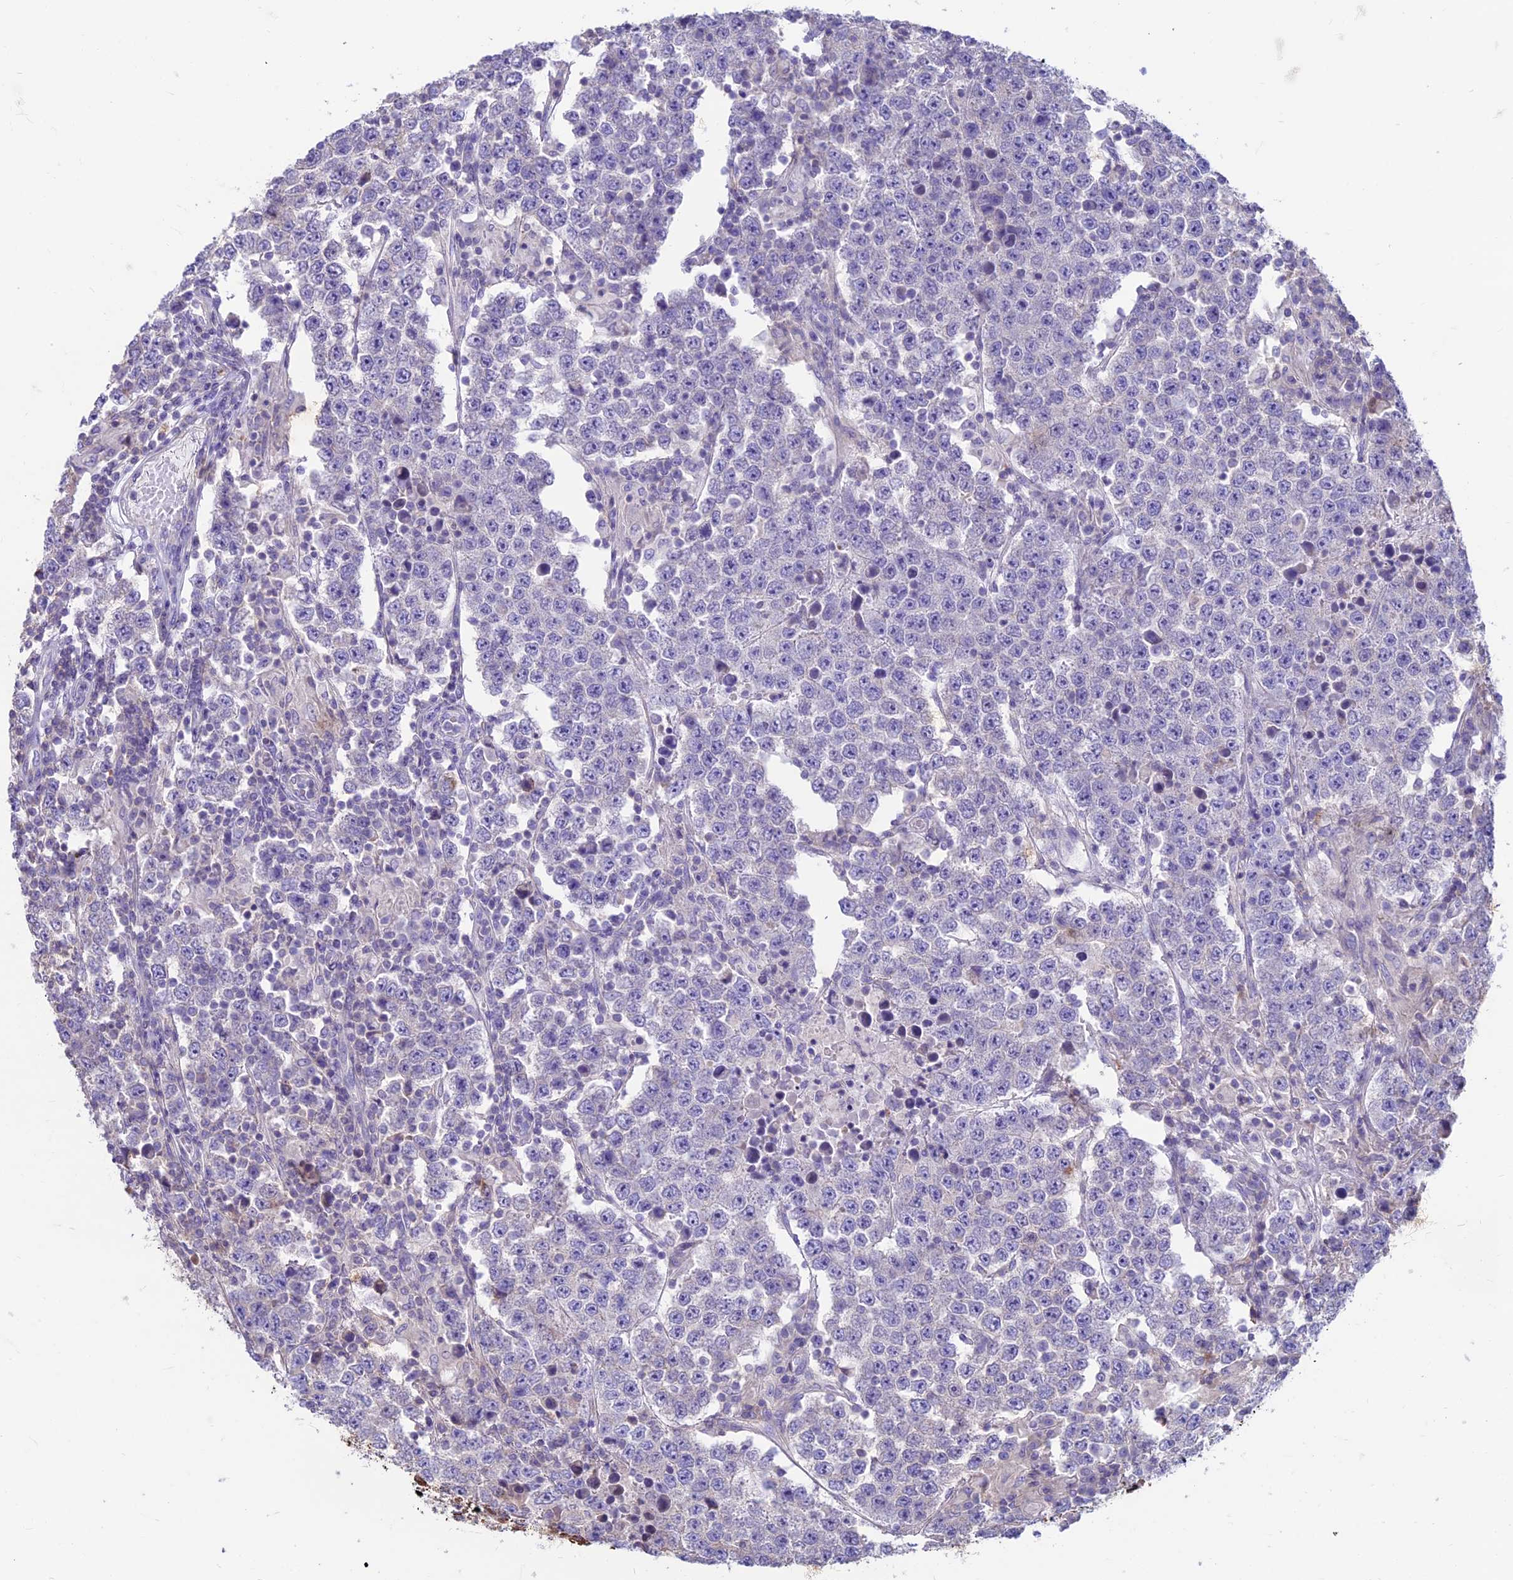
{"staining": {"intensity": "negative", "quantity": "none", "location": "none"}, "tissue": "testis cancer", "cell_type": "Tumor cells", "image_type": "cancer", "snomed": [{"axis": "morphology", "description": "Normal tissue, NOS"}, {"axis": "morphology", "description": "Urothelial carcinoma, High grade"}, {"axis": "morphology", "description": "Seminoma, NOS"}, {"axis": "morphology", "description": "Carcinoma, Embryonal, NOS"}, {"axis": "topography", "description": "Urinary bladder"}, {"axis": "topography", "description": "Testis"}], "caption": "Tumor cells show no significant positivity in testis embryonal carcinoma.", "gene": "CDAN1", "patient": {"sex": "male", "age": 41}}